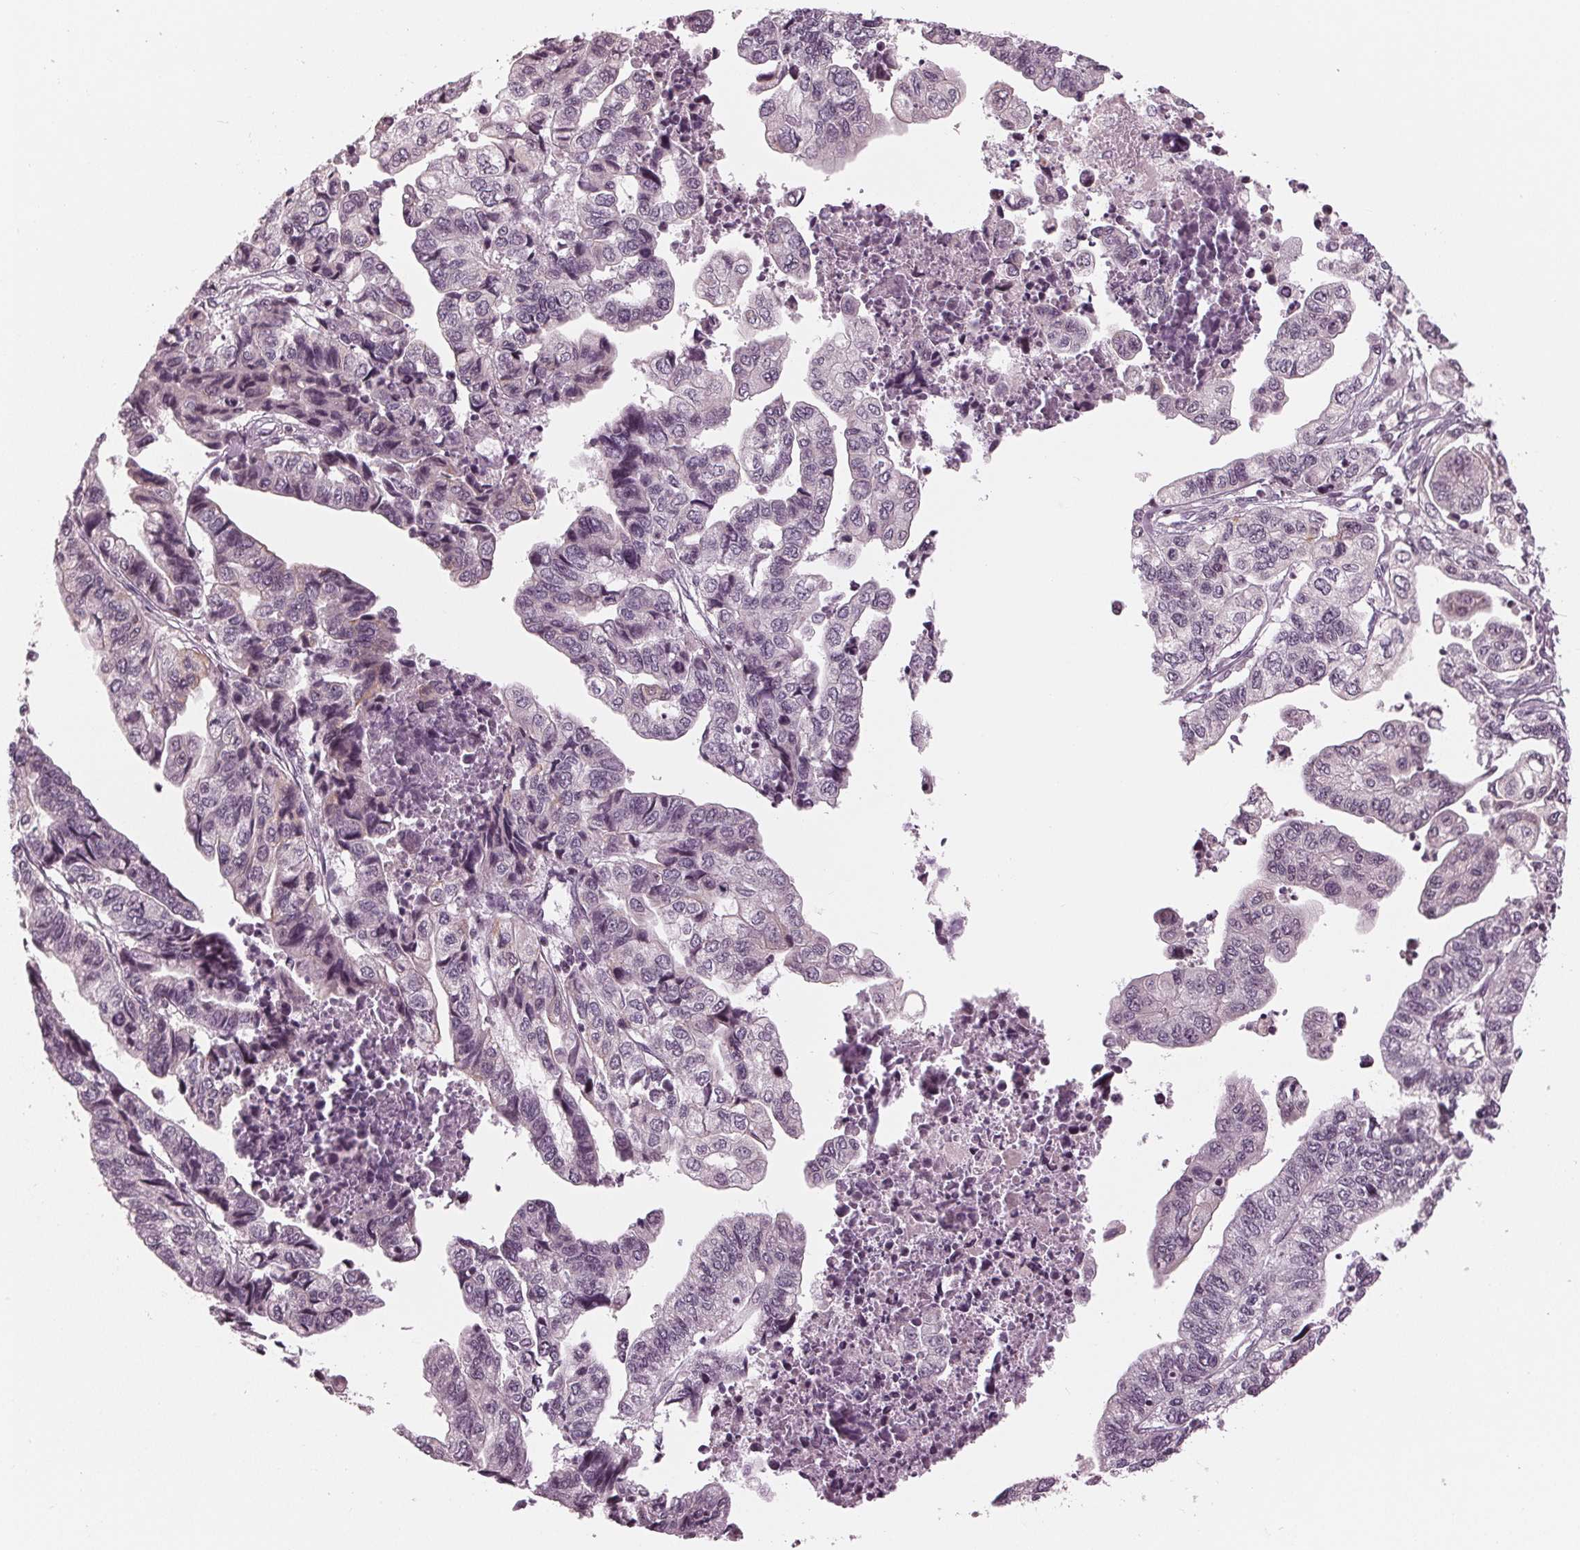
{"staining": {"intensity": "negative", "quantity": "none", "location": "none"}, "tissue": "stomach cancer", "cell_type": "Tumor cells", "image_type": "cancer", "snomed": [{"axis": "morphology", "description": "Adenocarcinoma, NOS"}, {"axis": "topography", "description": "Stomach, upper"}], "caption": "This is a histopathology image of IHC staining of stomach adenocarcinoma, which shows no expression in tumor cells. (DAB (3,3'-diaminobenzidine) IHC, high magnification).", "gene": "SLX4", "patient": {"sex": "female", "age": 67}}